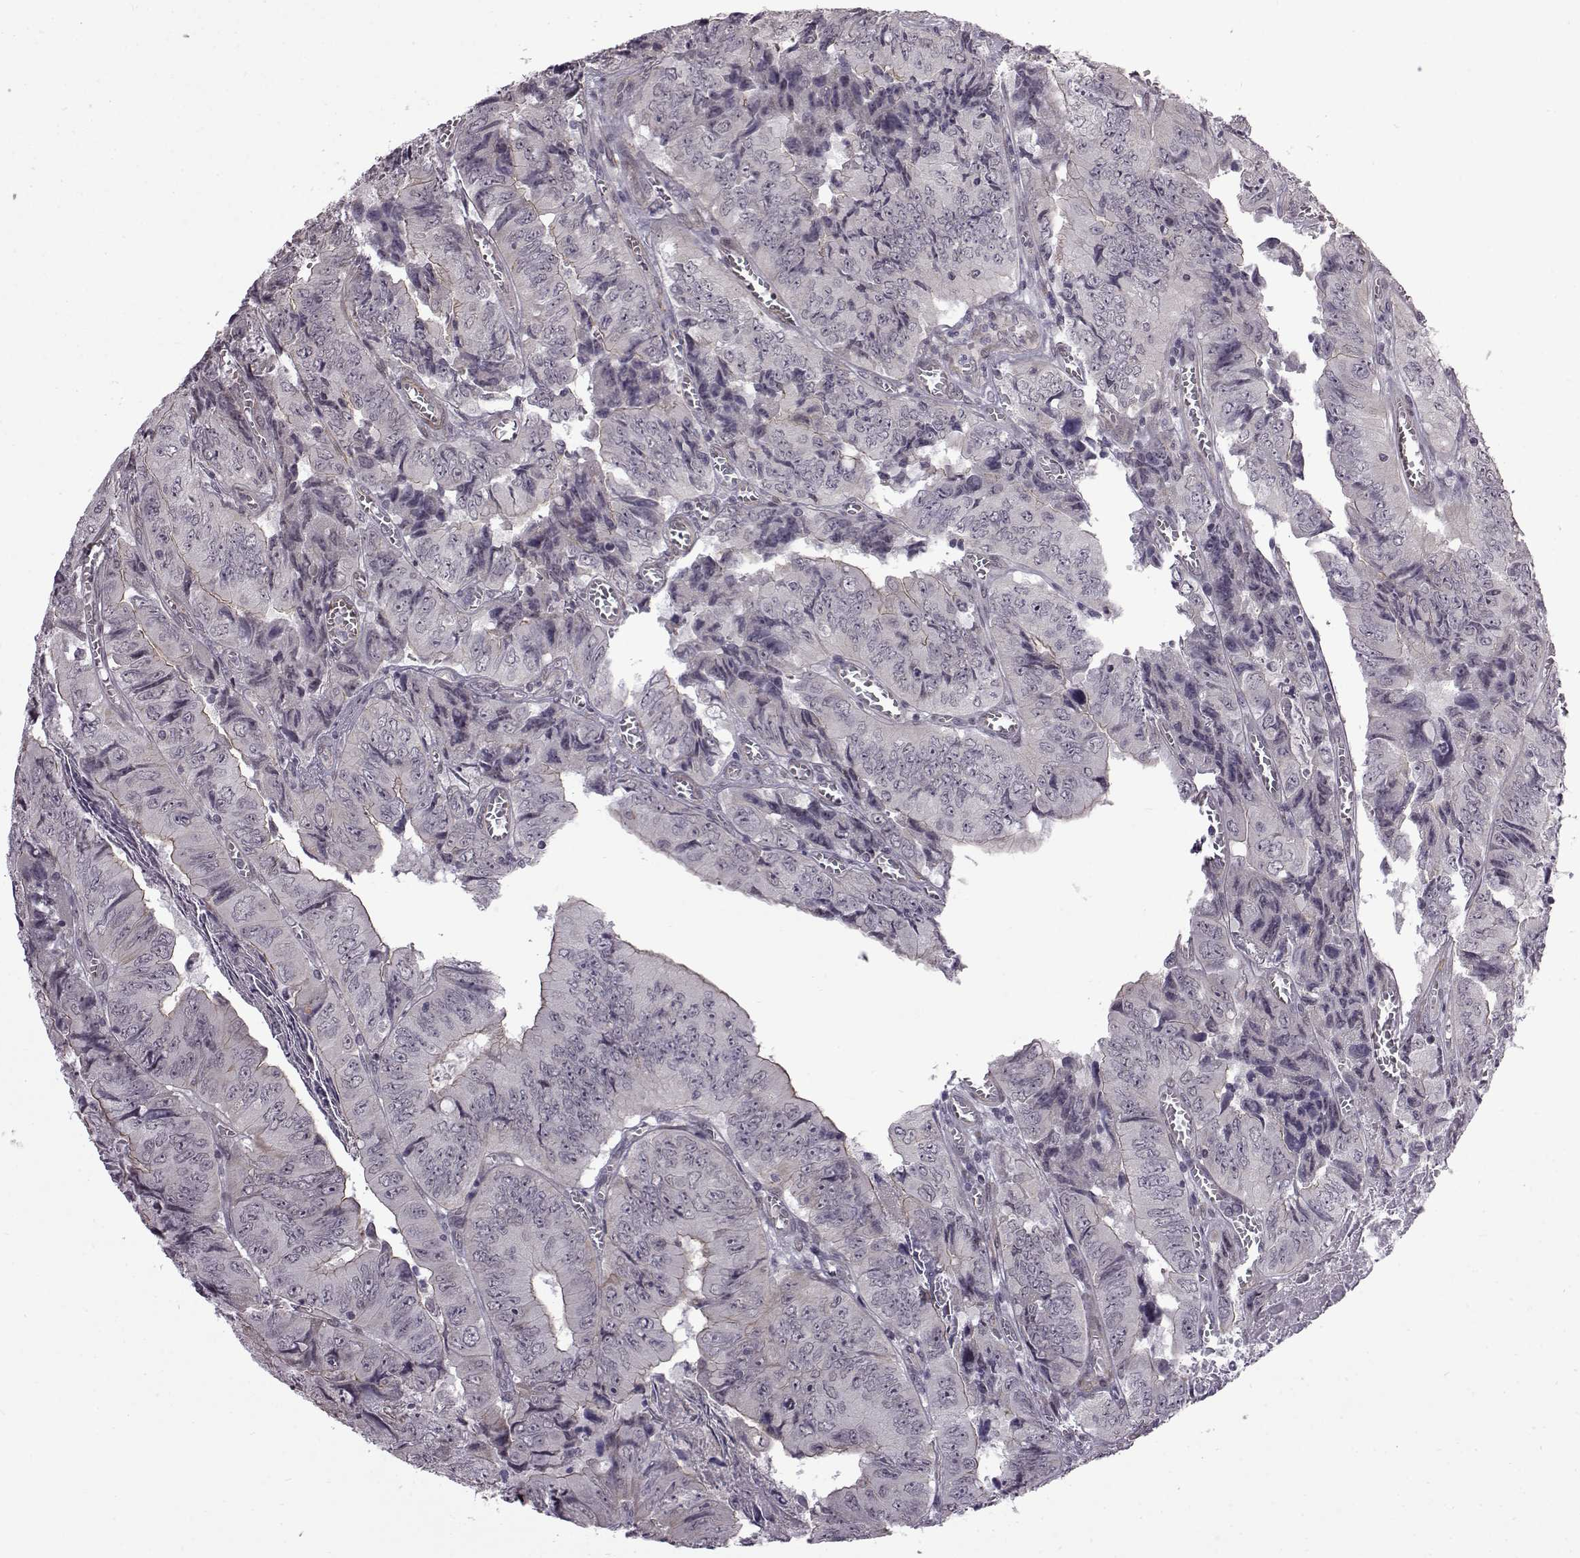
{"staining": {"intensity": "negative", "quantity": "none", "location": "none"}, "tissue": "colorectal cancer", "cell_type": "Tumor cells", "image_type": "cancer", "snomed": [{"axis": "morphology", "description": "Adenocarcinoma, NOS"}, {"axis": "topography", "description": "Colon"}], "caption": "Immunohistochemical staining of human adenocarcinoma (colorectal) exhibits no significant staining in tumor cells.", "gene": "SYNPO2", "patient": {"sex": "female", "age": 84}}